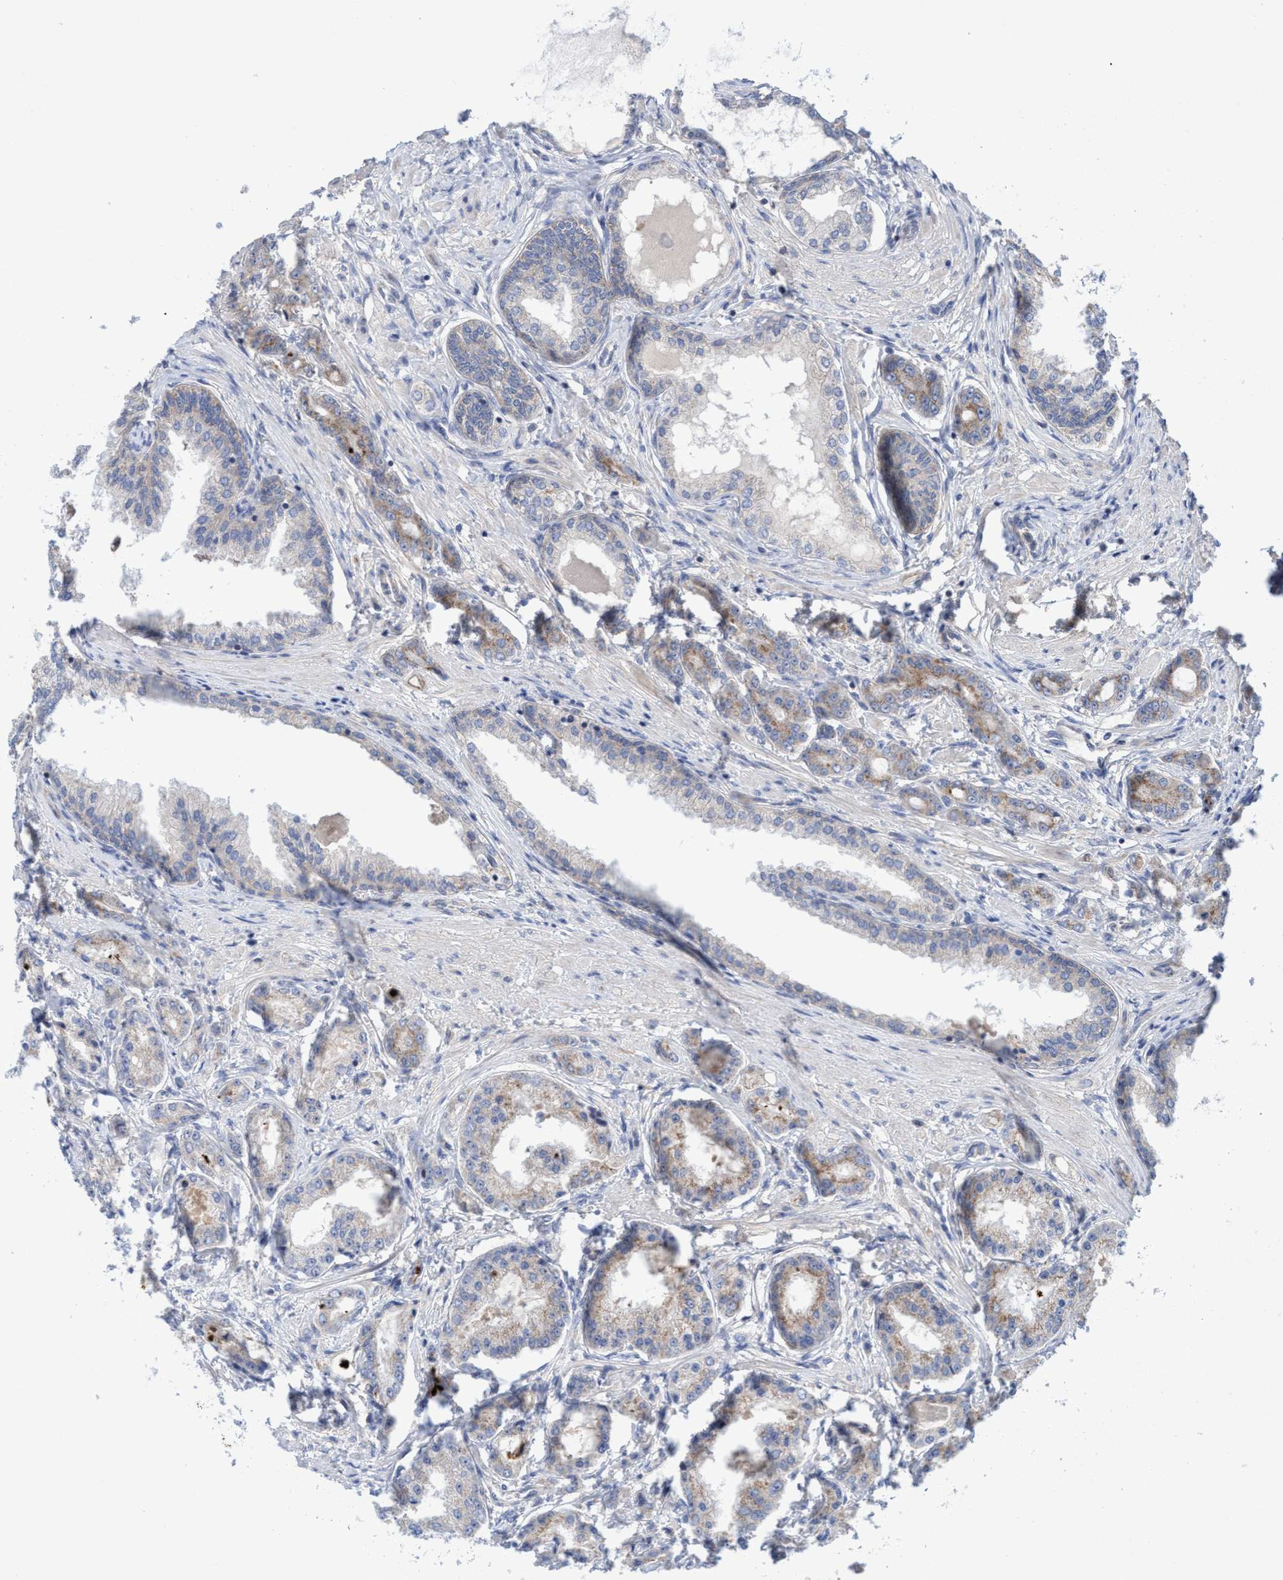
{"staining": {"intensity": "moderate", "quantity": ">75%", "location": "cytoplasmic/membranous"}, "tissue": "prostate cancer", "cell_type": "Tumor cells", "image_type": "cancer", "snomed": [{"axis": "morphology", "description": "Adenocarcinoma, High grade"}, {"axis": "topography", "description": "Prostate"}], "caption": "The micrograph demonstrates staining of prostate cancer (high-grade adenocarcinoma), revealing moderate cytoplasmic/membranous protein staining (brown color) within tumor cells.", "gene": "P2RY14", "patient": {"sex": "male", "age": 59}}